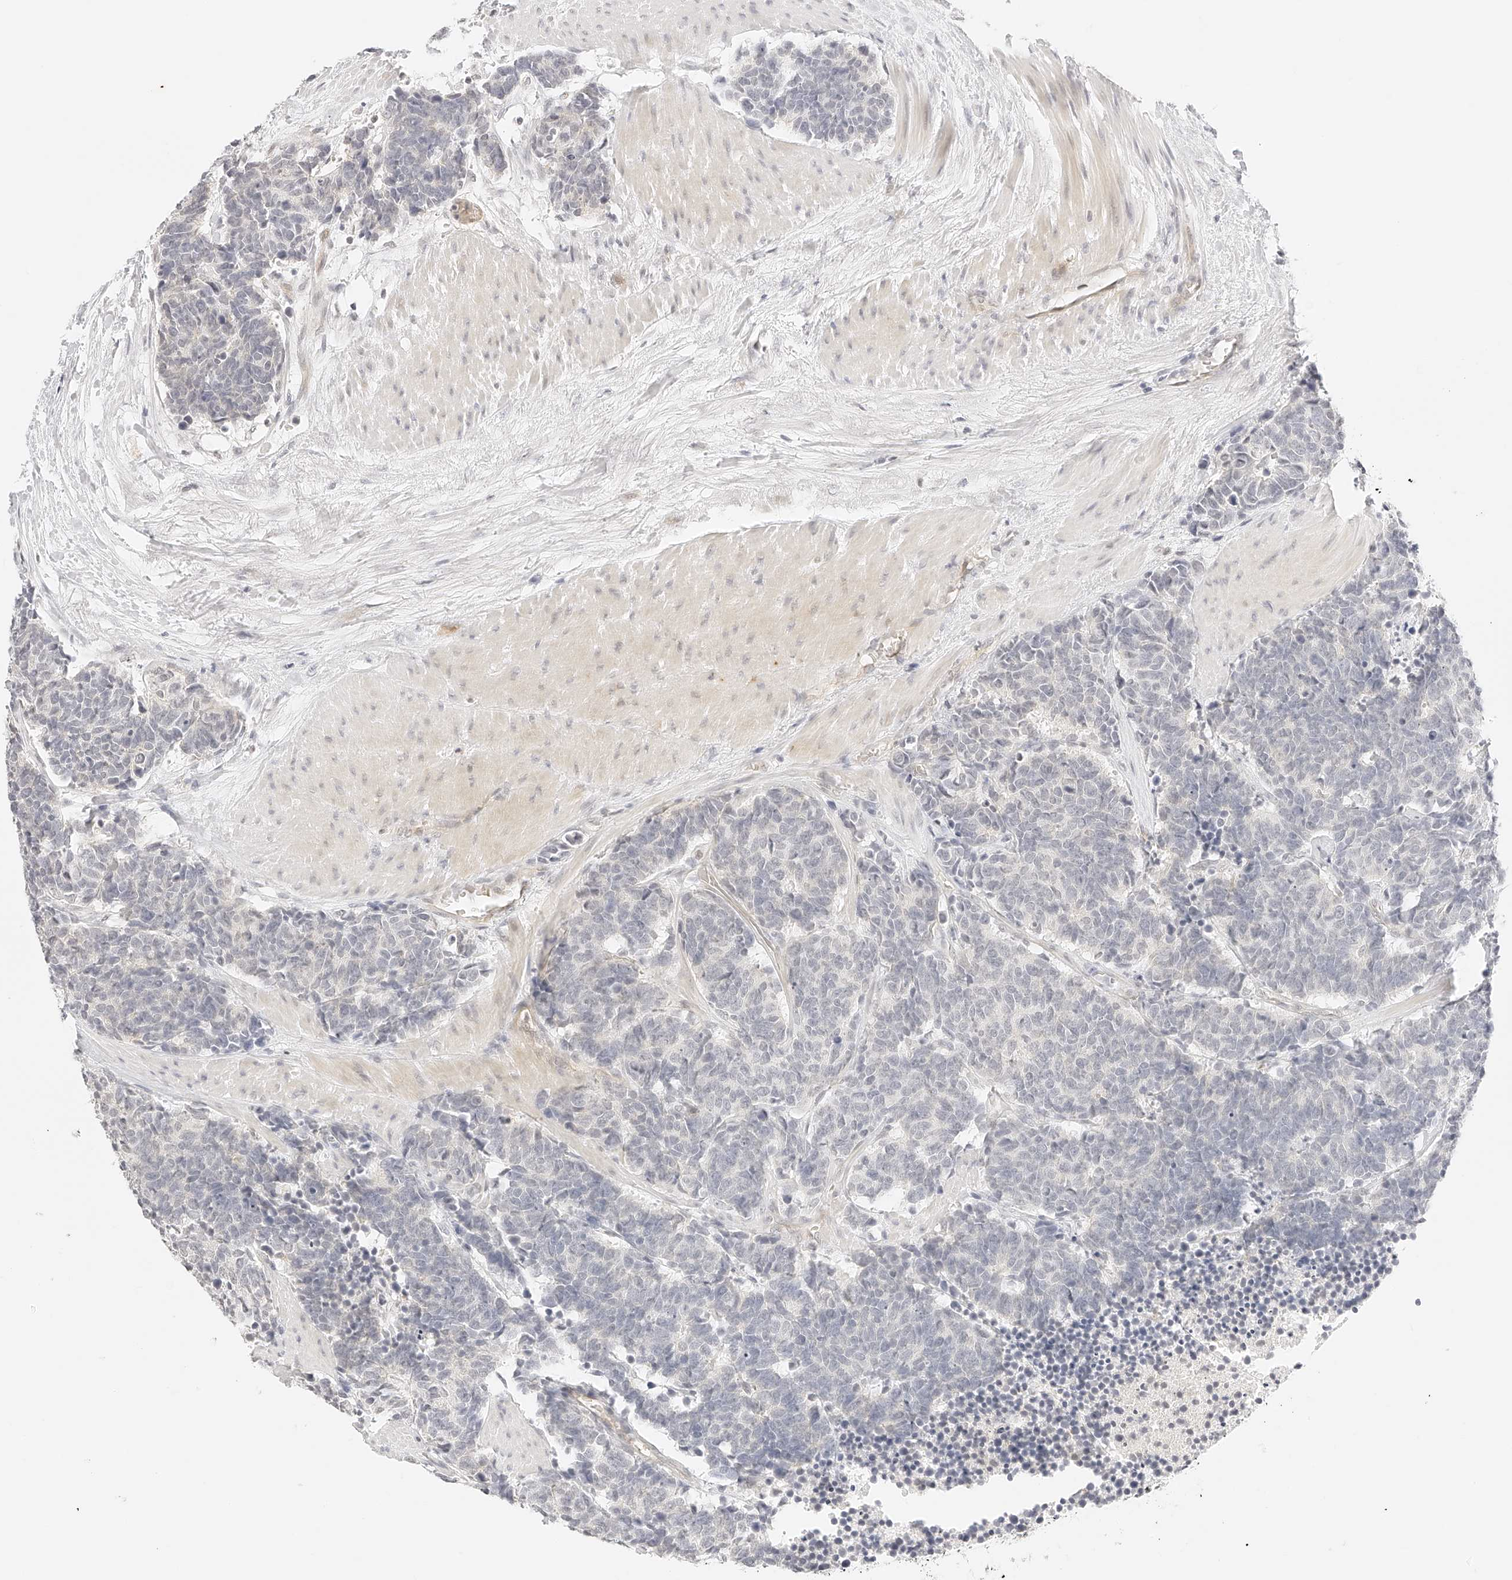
{"staining": {"intensity": "negative", "quantity": "none", "location": "none"}, "tissue": "carcinoid", "cell_type": "Tumor cells", "image_type": "cancer", "snomed": [{"axis": "morphology", "description": "Carcinoma, NOS"}, {"axis": "morphology", "description": "Carcinoid, malignant, NOS"}, {"axis": "topography", "description": "Urinary bladder"}], "caption": "This is a histopathology image of immunohistochemistry (IHC) staining of carcinoma, which shows no positivity in tumor cells.", "gene": "ZFP69", "patient": {"sex": "male", "age": 57}}